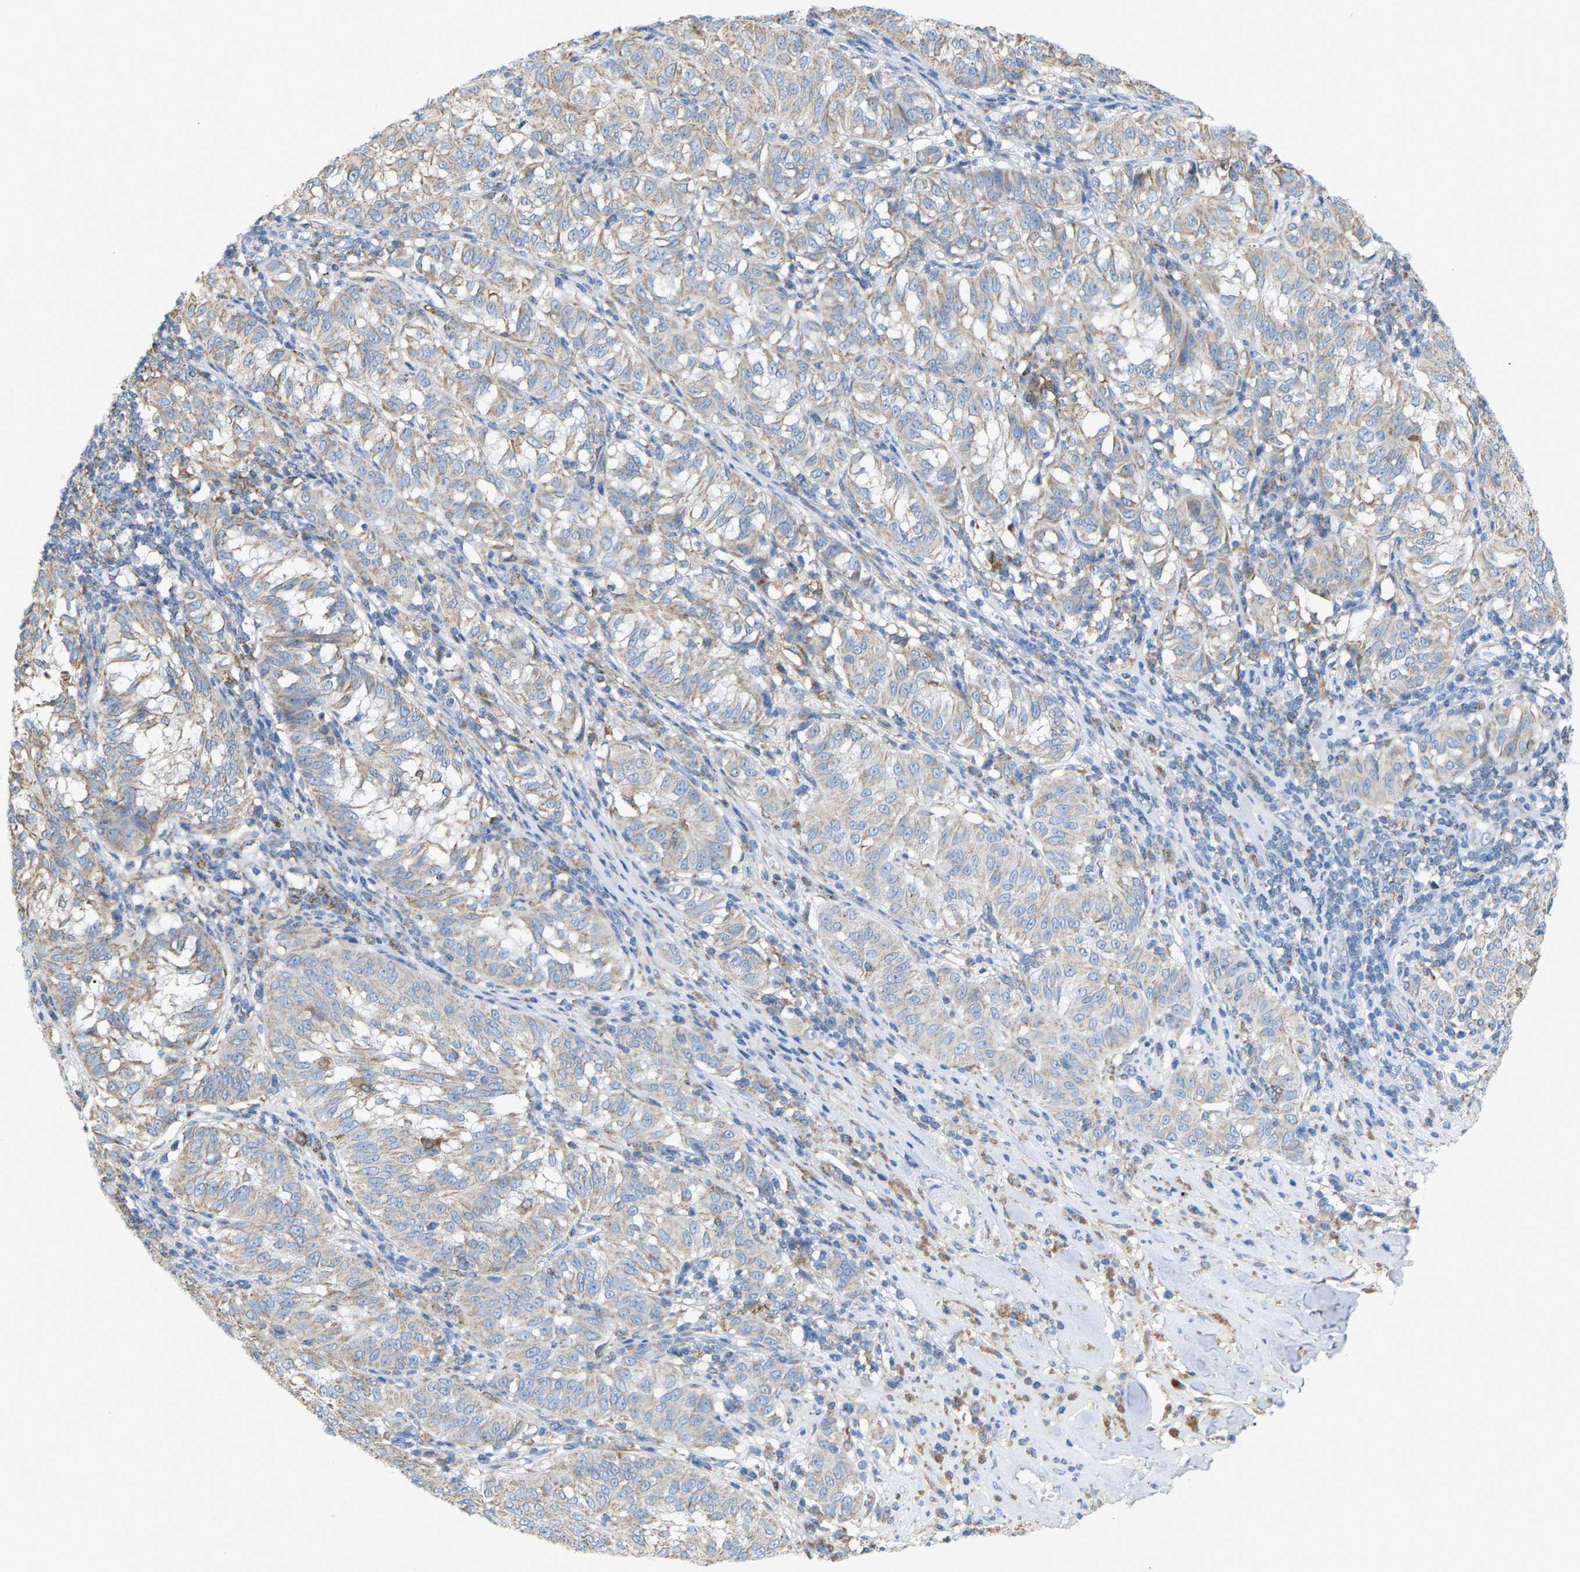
{"staining": {"intensity": "negative", "quantity": "none", "location": "none"}, "tissue": "melanoma", "cell_type": "Tumor cells", "image_type": "cancer", "snomed": [{"axis": "morphology", "description": "Malignant melanoma, NOS"}, {"axis": "topography", "description": "Skin"}], "caption": "IHC image of neoplastic tissue: melanoma stained with DAB demonstrates no significant protein staining in tumor cells. (Stains: DAB (3,3'-diaminobenzidine) IHC with hematoxylin counter stain, Microscopy: brightfield microscopy at high magnification).", "gene": "CROT", "patient": {"sex": "female", "age": 72}}